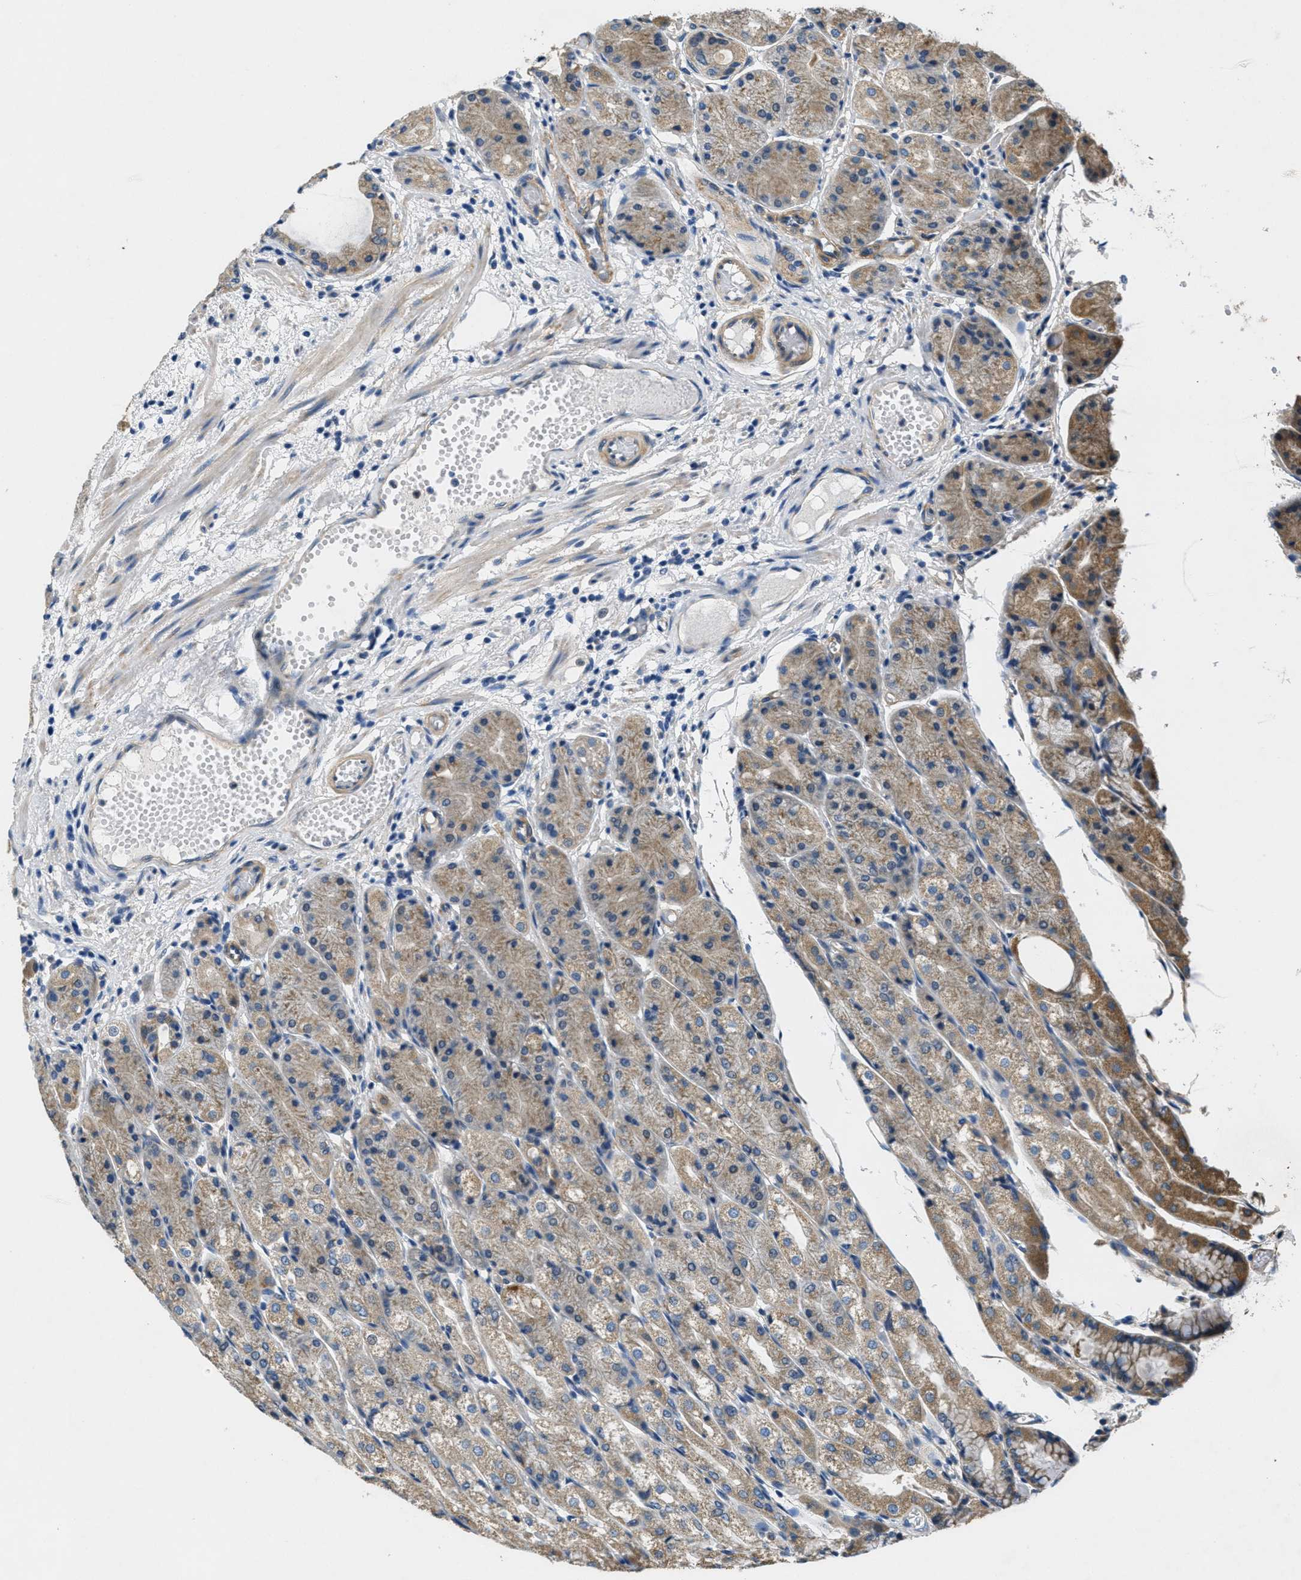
{"staining": {"intensity": "moderate", "quantity": ">75%", "location": "cytoplasmic/membranous"}, "tissue": "stomach", "cell_type": "Glandular cells", "image_type": "normal", "snomed": [{"axis": "morphology", "description": "Normal tissue, NOS"}, {"axis": "topography", "description": "Stomach, upper"}], "caption": "The image shows immunohistochemical staining of unremarkable stomach. There is moderate cytoplasmic/membranous positivity is identified in approximately >75% of glandular cells. The staining is performed using DAB brown chromogen to label protein expression. The nuclei are counter-stained blue using hematoxylin.", "gene": "TOMM70", "patient": {"sex": "male", "age": 72}}